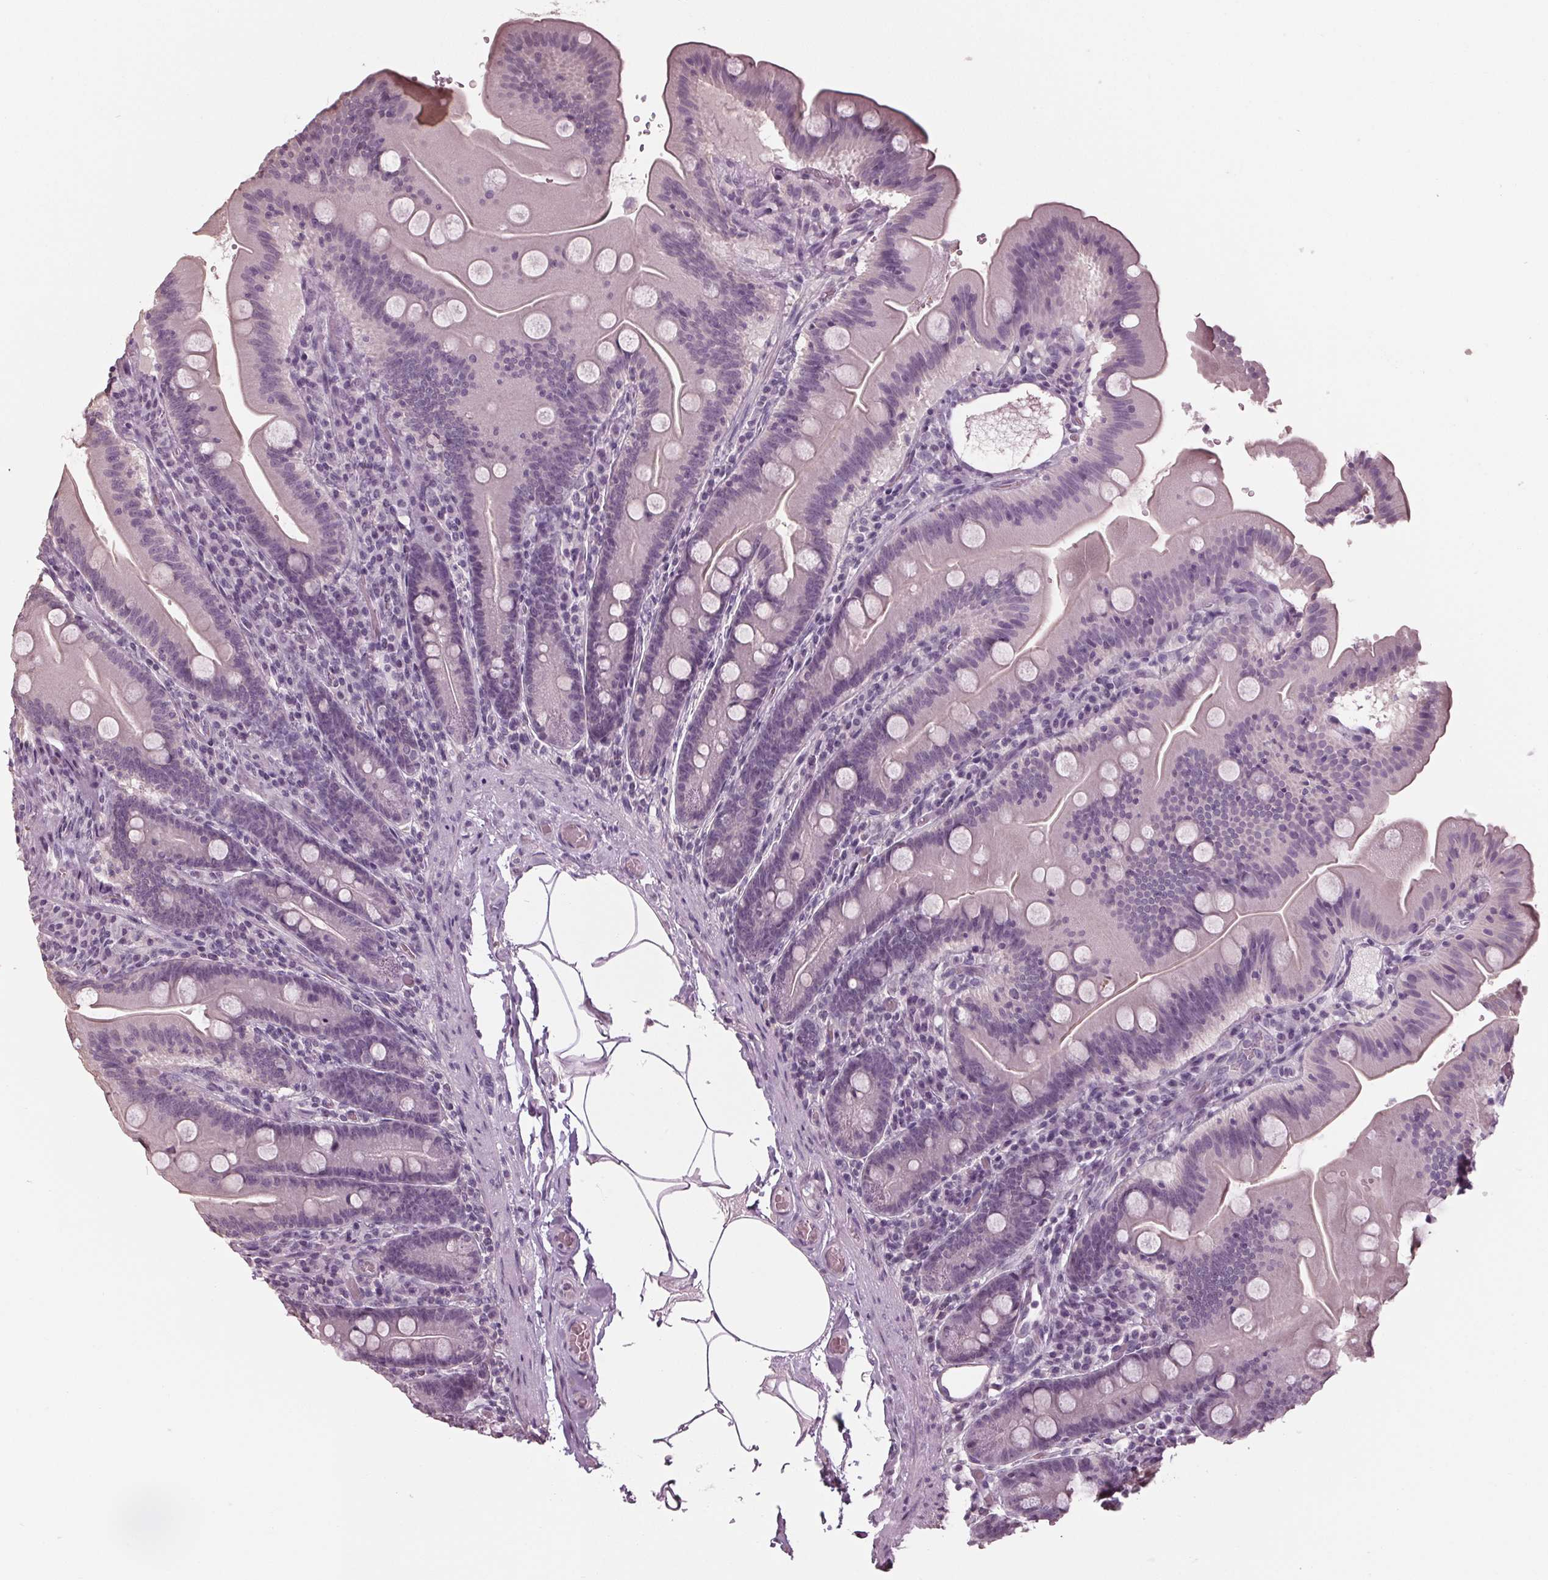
{"staining": {"intensity": "negative", "quantity": "none", "location": "none"}, "tissue": "small intestine", "cell_type": "Glandular cells", "image_type": "normal", "snomed": [{"axis": "morphology", "description": "Normal tissue, NOS"}, {"axis": "topography", "description": "Small intestine"}], "caption": "An image of small intestine stained for a protein shows no brown staining in glandular cells. (Immunohistochemistry (ihc), brightfield microscopy, high magnification).", "gene": "TNNC2", "patient": {"sex": "male", "age": 37}}